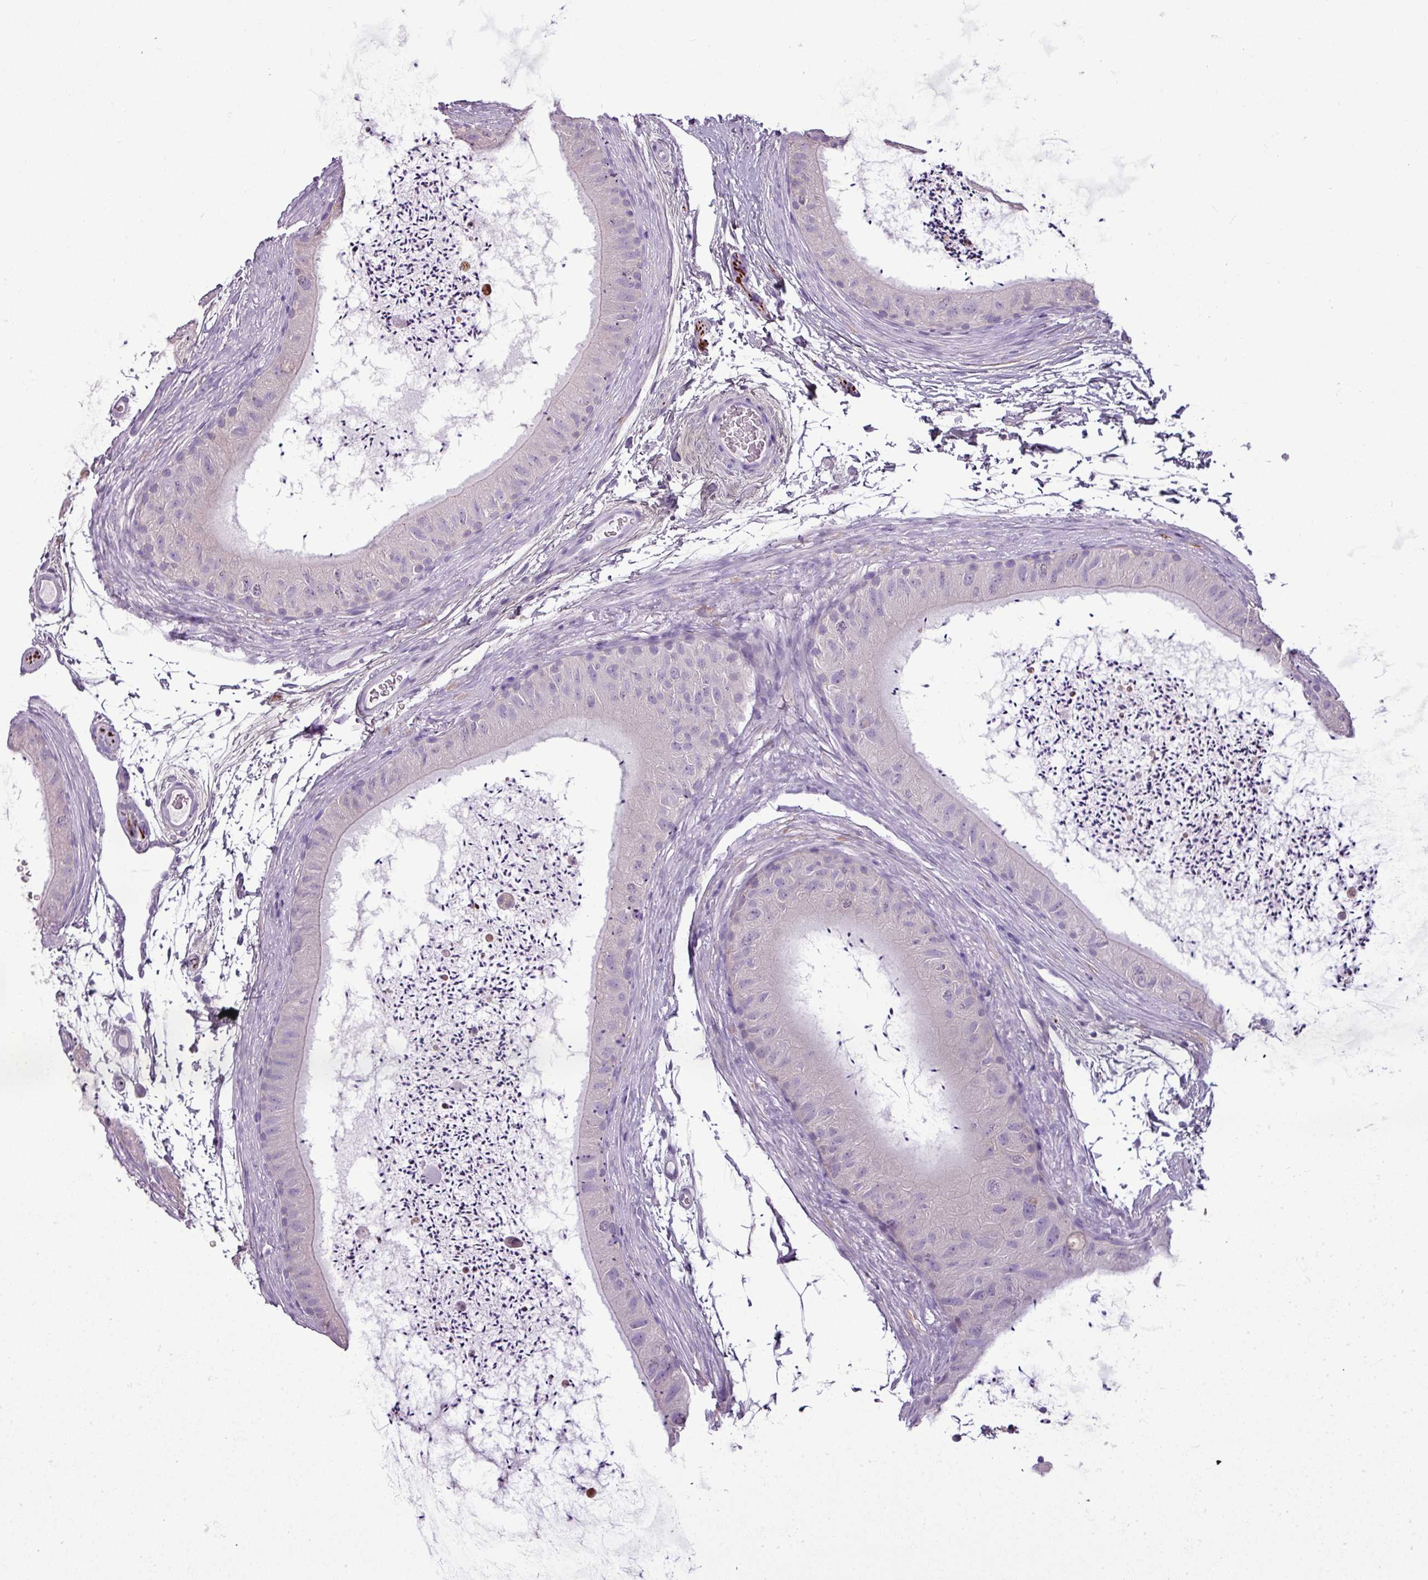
{"staining": {"intensity": "moderate", "quantity": "<25%", "location": "cytoplasmic/membranous"}, "tissue": "epididymis", "cell_type": "Glandular cells", "image_type": "normal", "snomed": [{"axis": "morphology", "description": "Normal tissue, NOS"}, {"axis": "topography", "description": "Epididymis"}], "caption": "Protein staining demonstrates moderate cytoplasmic/membranous positivity in about <25% of glandular cells in unremarkable epididymis.", "gene": "DNAAF9", "patient": {"sex": "male", "age": 50}}